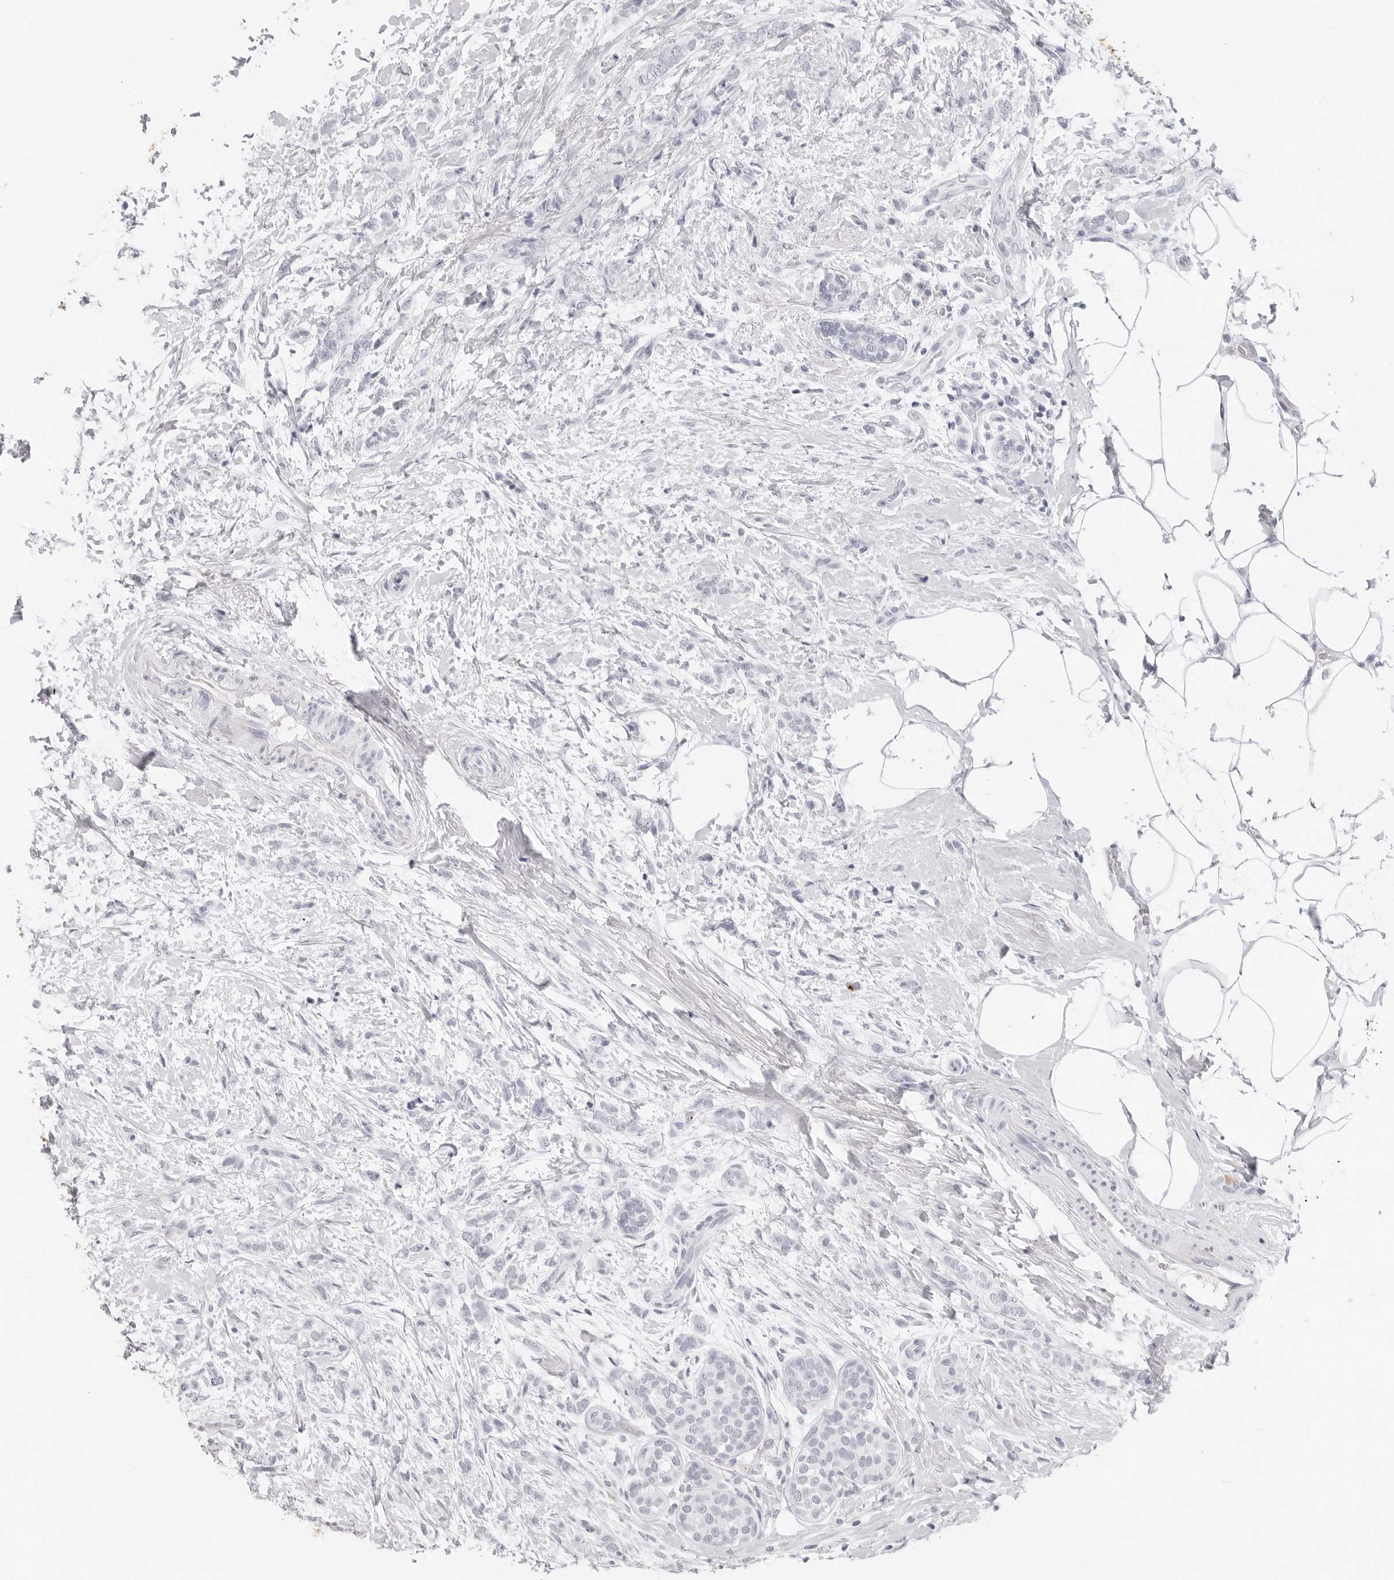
{"staining": {"intensity": "negative", "quantity": "none", "location": "none"}, "tissue": "breast cancer", "cell_type": "Tumor cells", "image_type": "cancer", "snomed": [{"axis": "morphology", "description": "Lobular carcinoma, in situ"}, {"axis": "morphology", "description": "Lobular carcinoma"}, {"axis": "topography", "description": "Breast"}], "caption": "High power microscopy image of an immunohistochemistry micrograph of lobular carcinoma (breast), revealing no significant positivity in tumor cells.", "gene": "CST5", "patient": {"sex": "female", "age": 41}}